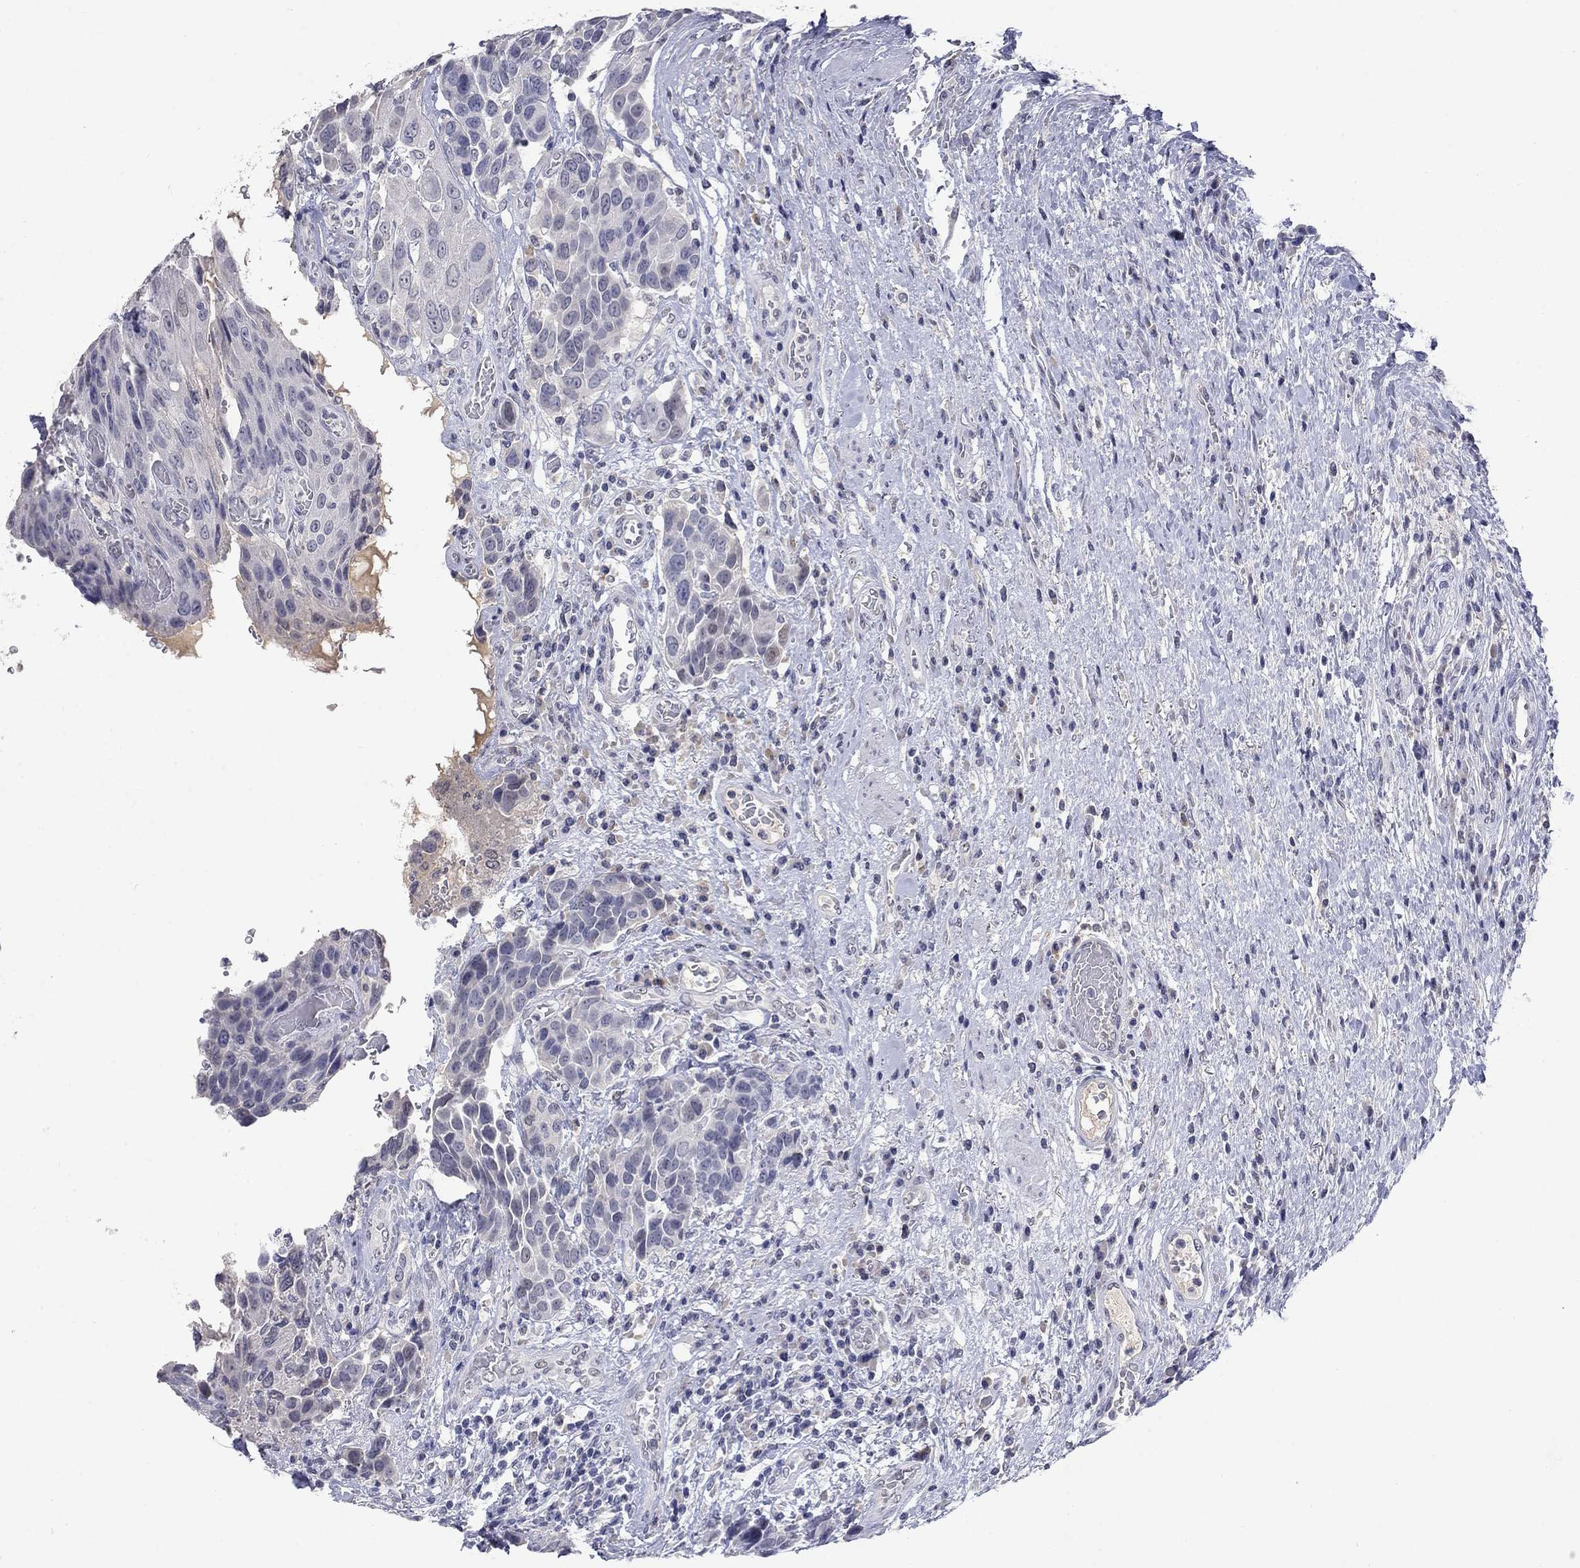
{"staining": {"intensity": "negative", "quantity": "none", "location": "none"}, "tissue": "urothelial cancer", "cell_type": "Tumor cells", "image_type": "cancer", "snomed": [{"axis": "morphology", "description": "Urothelial carcinoma, High grade"}, {"axis": "topography", "description": "Urinary bladder"}], "caption": "The immunohistochemistry (IHC) image has no significant positivity in tumor cells of urothelial carcinoma (high-grade) tissue.", "gene": "SLC51A", "patient": {"sex": "female", "age": 70}}